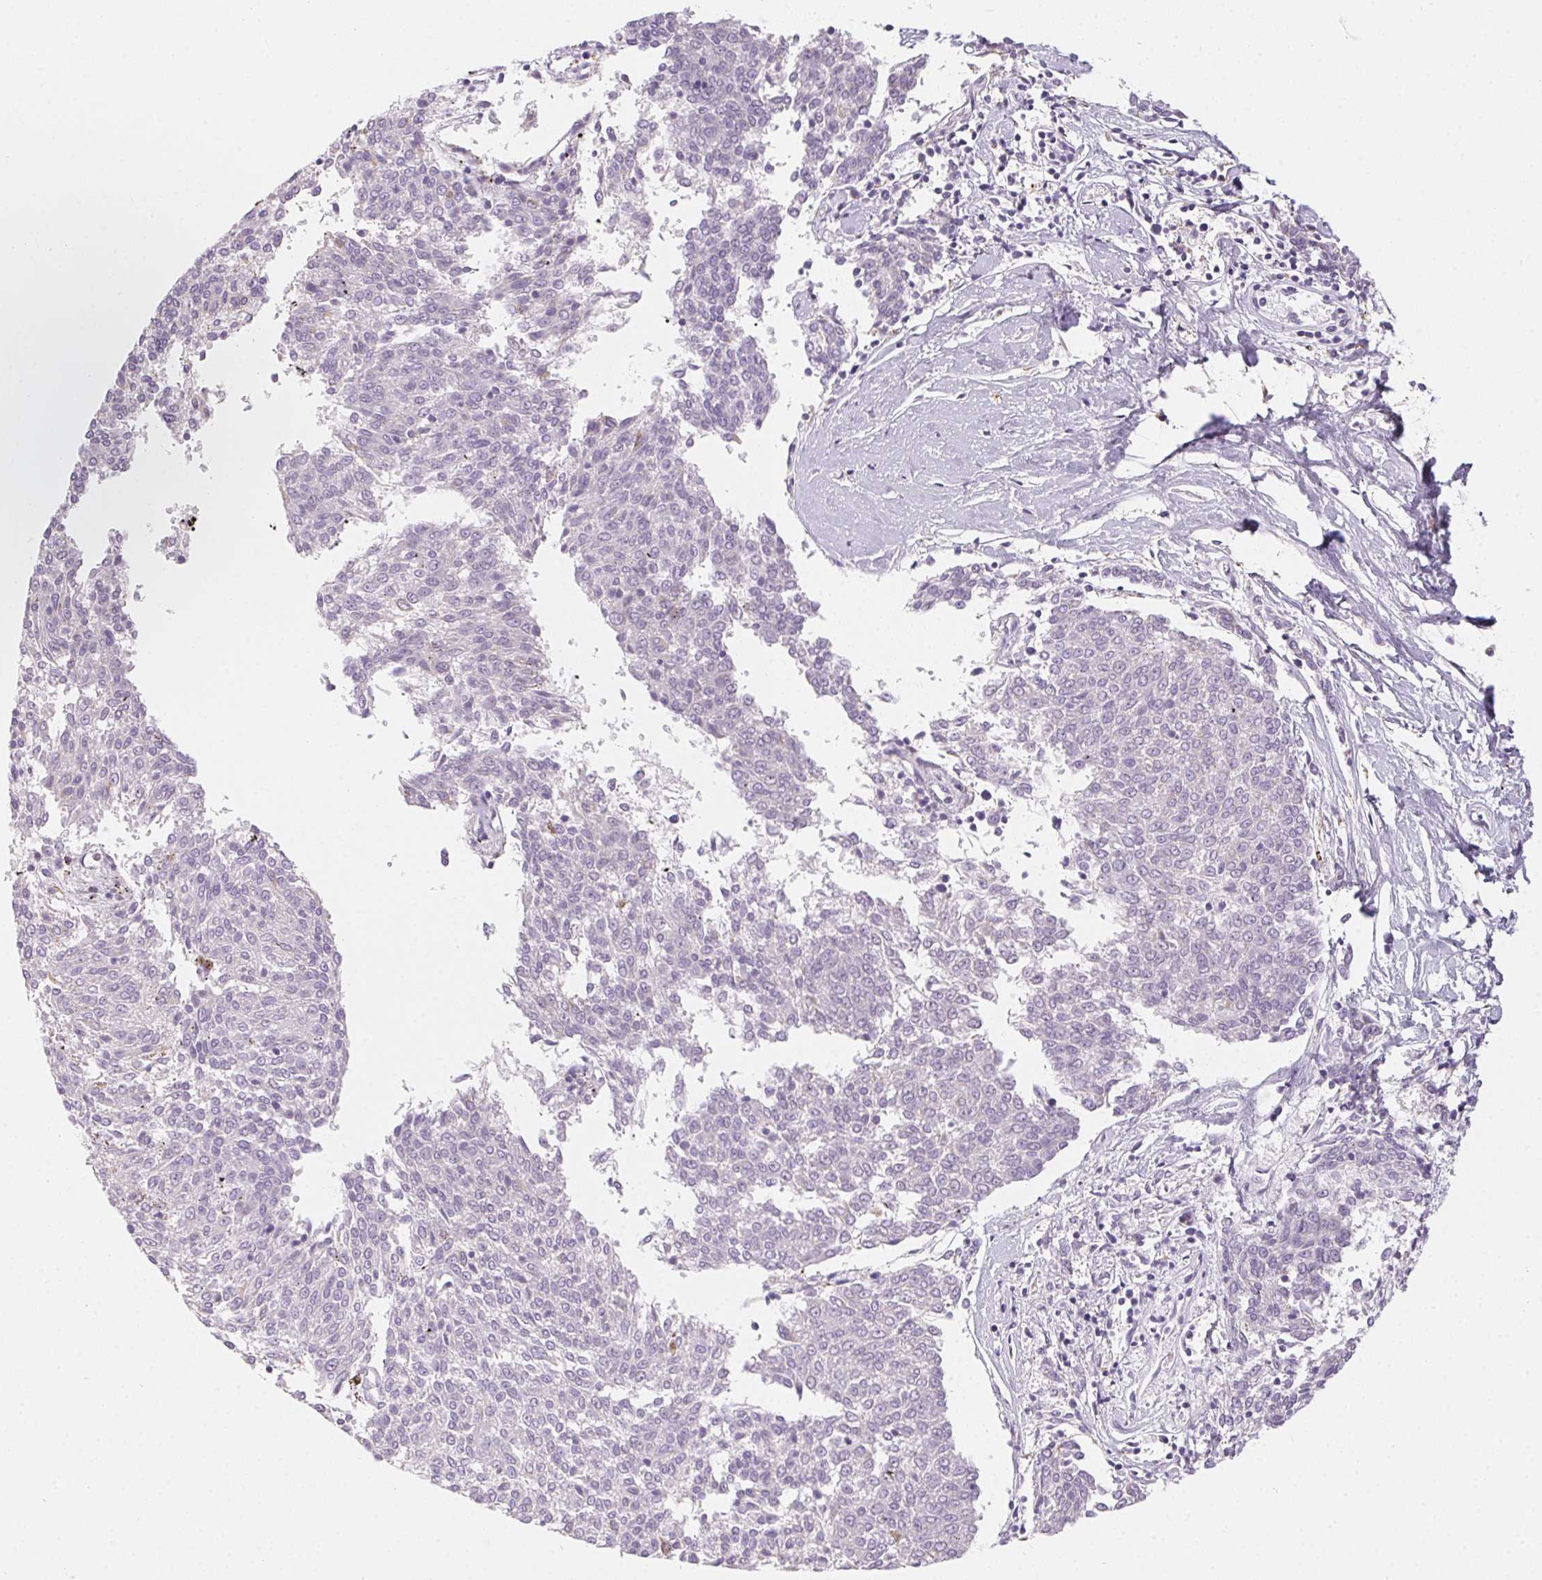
{"staining": {"intensity": "negative", "quantity": "none", "location": "none"}, "tissue": "melanoma", "cell_type": "Tumor cells", "image_type": "cancer", "snomed": [{"axis": "morphology", "description": "Malignant melanoma, NOS"}, {"axis": "topography", "description": "Skin"}], "caption": "IHC photomicrograph of human melanoma stained for a protein (brown), which demonstrates no staining in tumor cells.", "gene": "PRPH", "patient": {"sex": "female", "age": 72}}